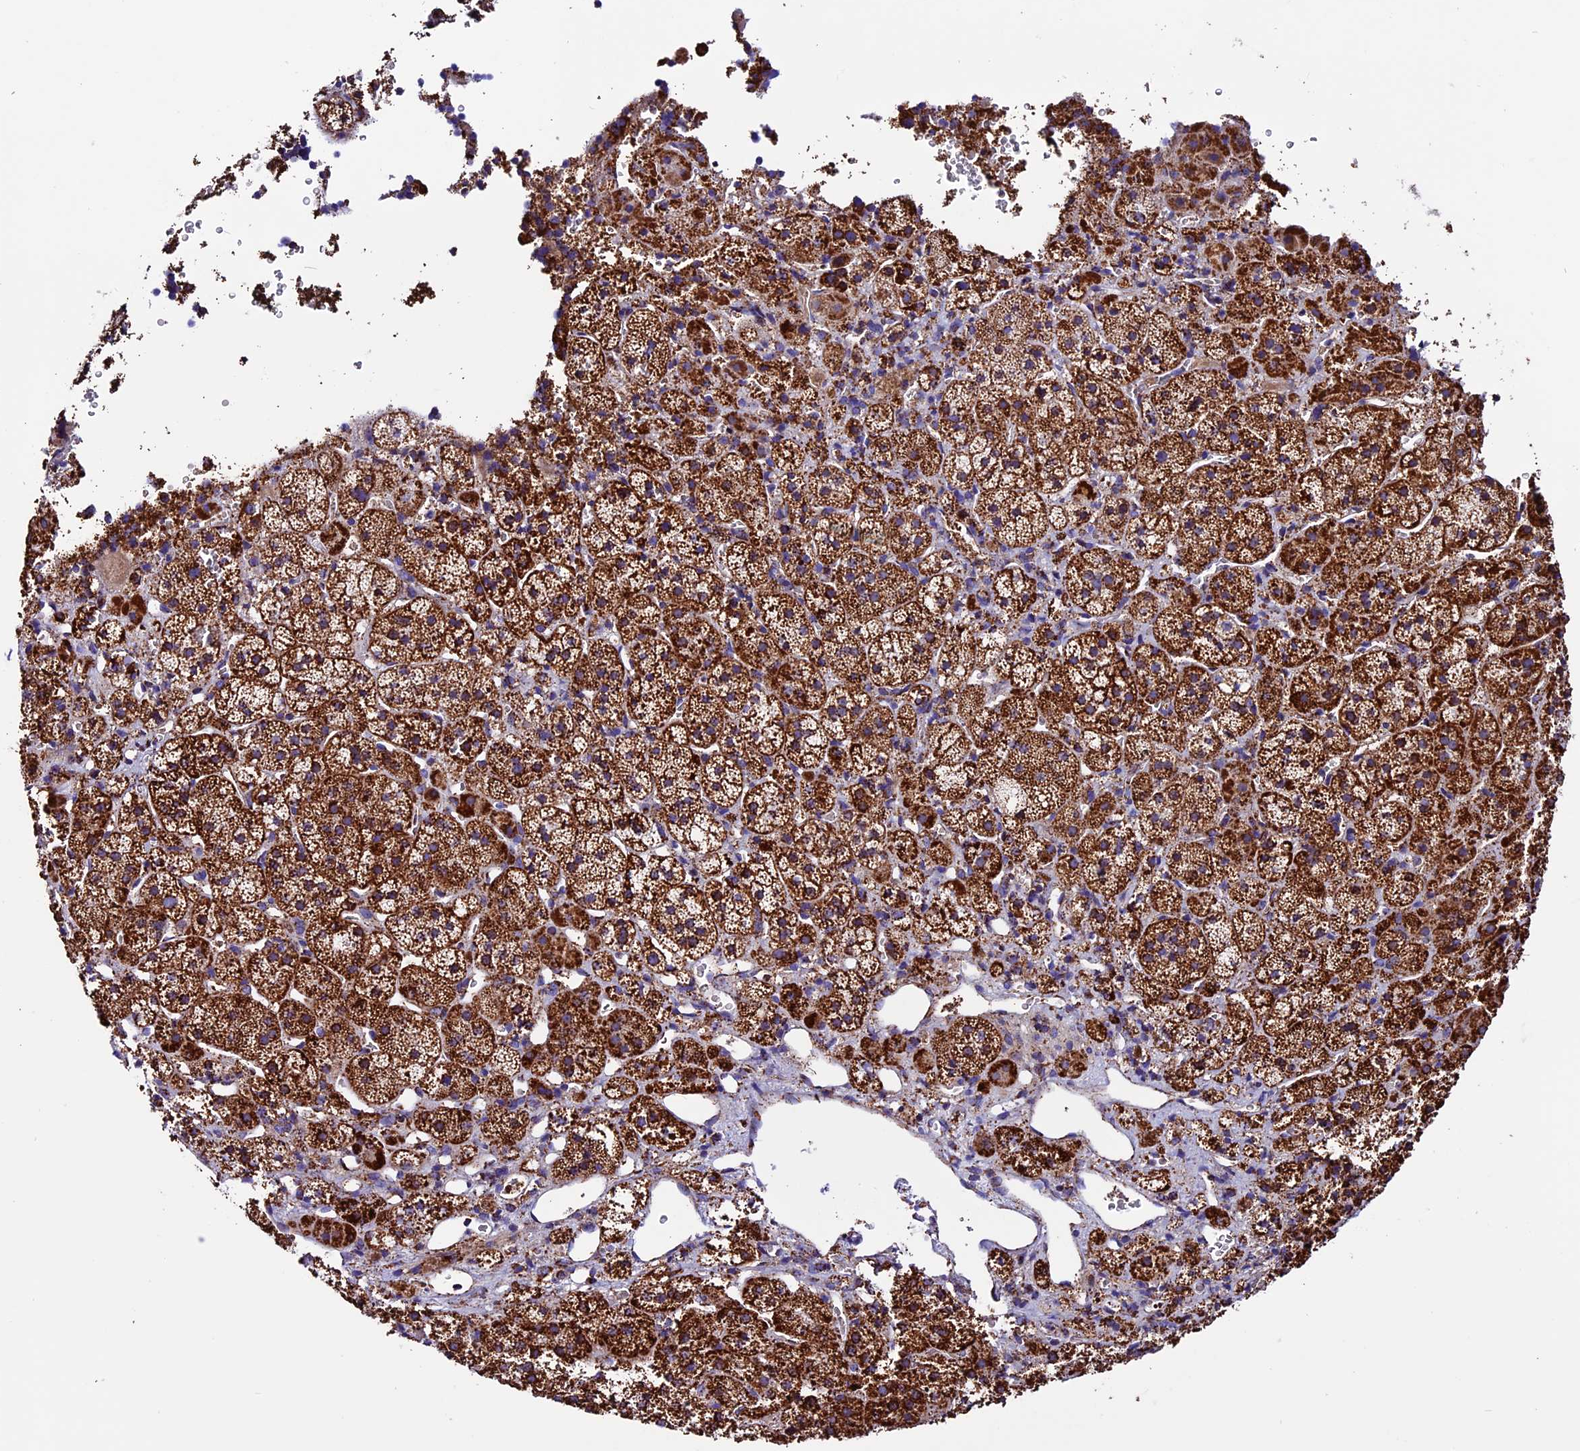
{"staining": {"intensity": "strong", "quantity": ">75%", "location": "cytoplasmic/membranous"}, "tissue": "adrenal gland", "cell_type": "Glandular cells", "image_type": "normal", "snomed": [{"axis": "morphology", "description": "Normal tissue, NOS"}, {"axis": "topography", "description": "Adrenal gland"}], "caption": "Immunohistochemical staining of normal adrenal gland reveals >75% levels of strong cytoplasmic/membranous protein staining in about >75% of glandular cells.", "gene": "CX3CL1", "patient": {"sex": "female", "age": 44}}